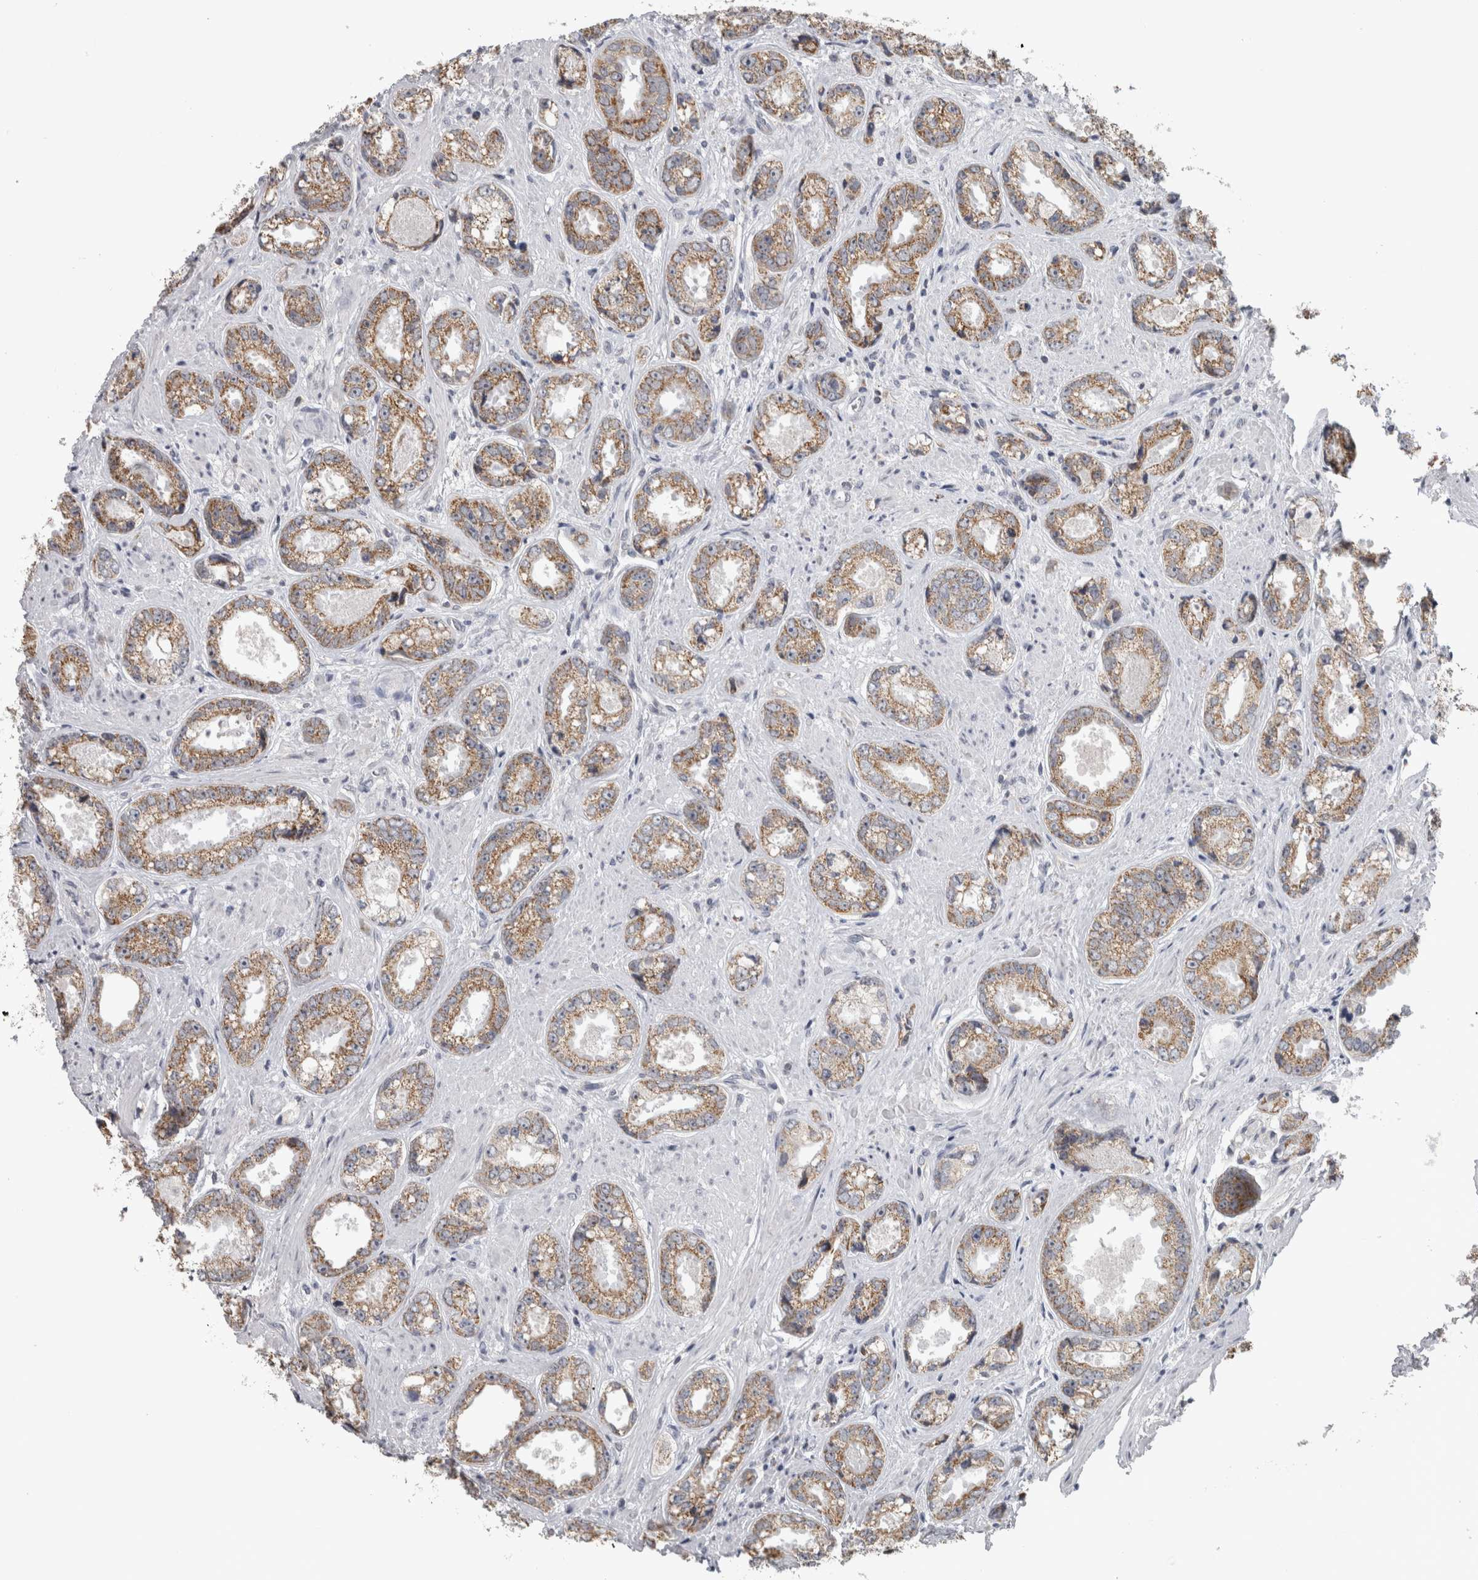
{"staining": {"intensity": "moderate", "quantity": ">75%", "location": "cytoplasmic/membranous"}, "tissue": "prostate cancer", "cell_type": "Tumor cells", "image_type": "cancer", "snomed": [{"axis": "morphology", "description": "Adenocarcinoma, High grade"}, {"axis": "topography", "description": "Prostate"}], "caption": "Immunohistochemical staining of prostate cancer (adenocarcinoma (high-grade)) shows medium levels of moderate cytoplasmic/membranous protein staining in approximately >75% of tumor cells. The protein of interest is stained brown, and the nuclei are stained in blue (DAB (3,3'-diaminobenzidine) IHC with brightfield microscopy, high magnification).", "gene": "OR2K2", "patient": {"sex": "male", "age": 61}}